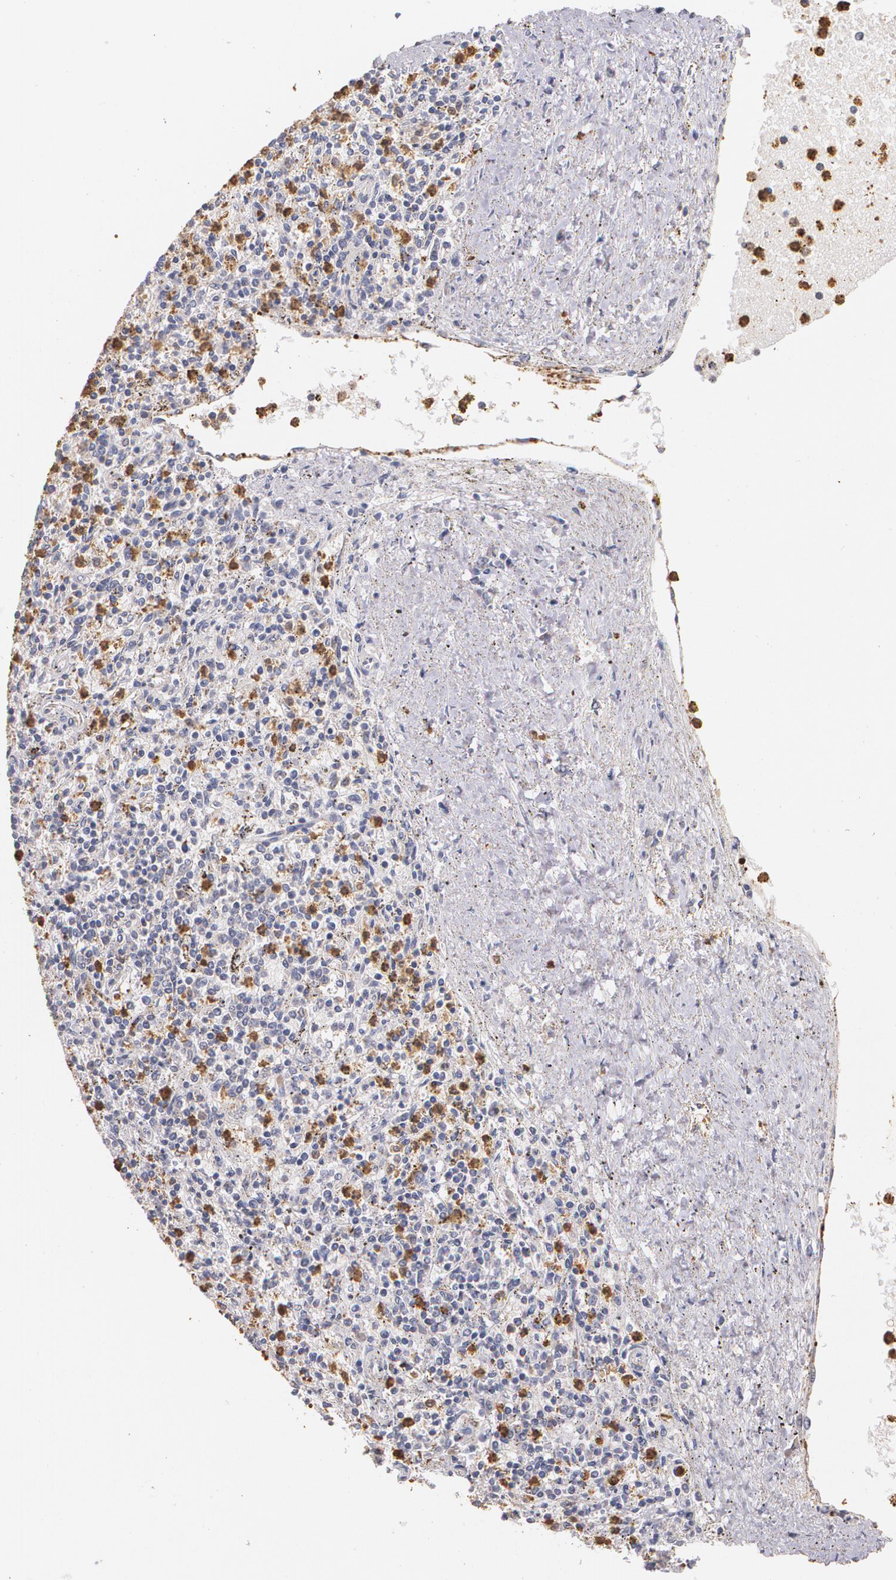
{"staining": {"intensity": "moderate", "quantity": "25%-75%", "location": "cytoplasmic/membranous"}, "tissue": "spleen", "cell_type": "Cells in red pulp", "image_type": "normal", "snomed": [{"axis": "morphology", "description": "Normal tissue, NOS"}, {"axis": "topography", "description": "Spleen"}], "caption": "Spleen stained for a protein (brown) reveals moderate cytoplasmic/membranous positive expression in approximately 25%-75% of cells in red pulp.", "gene": "PTS", "patient": {"sex": "male", "age": 72}}